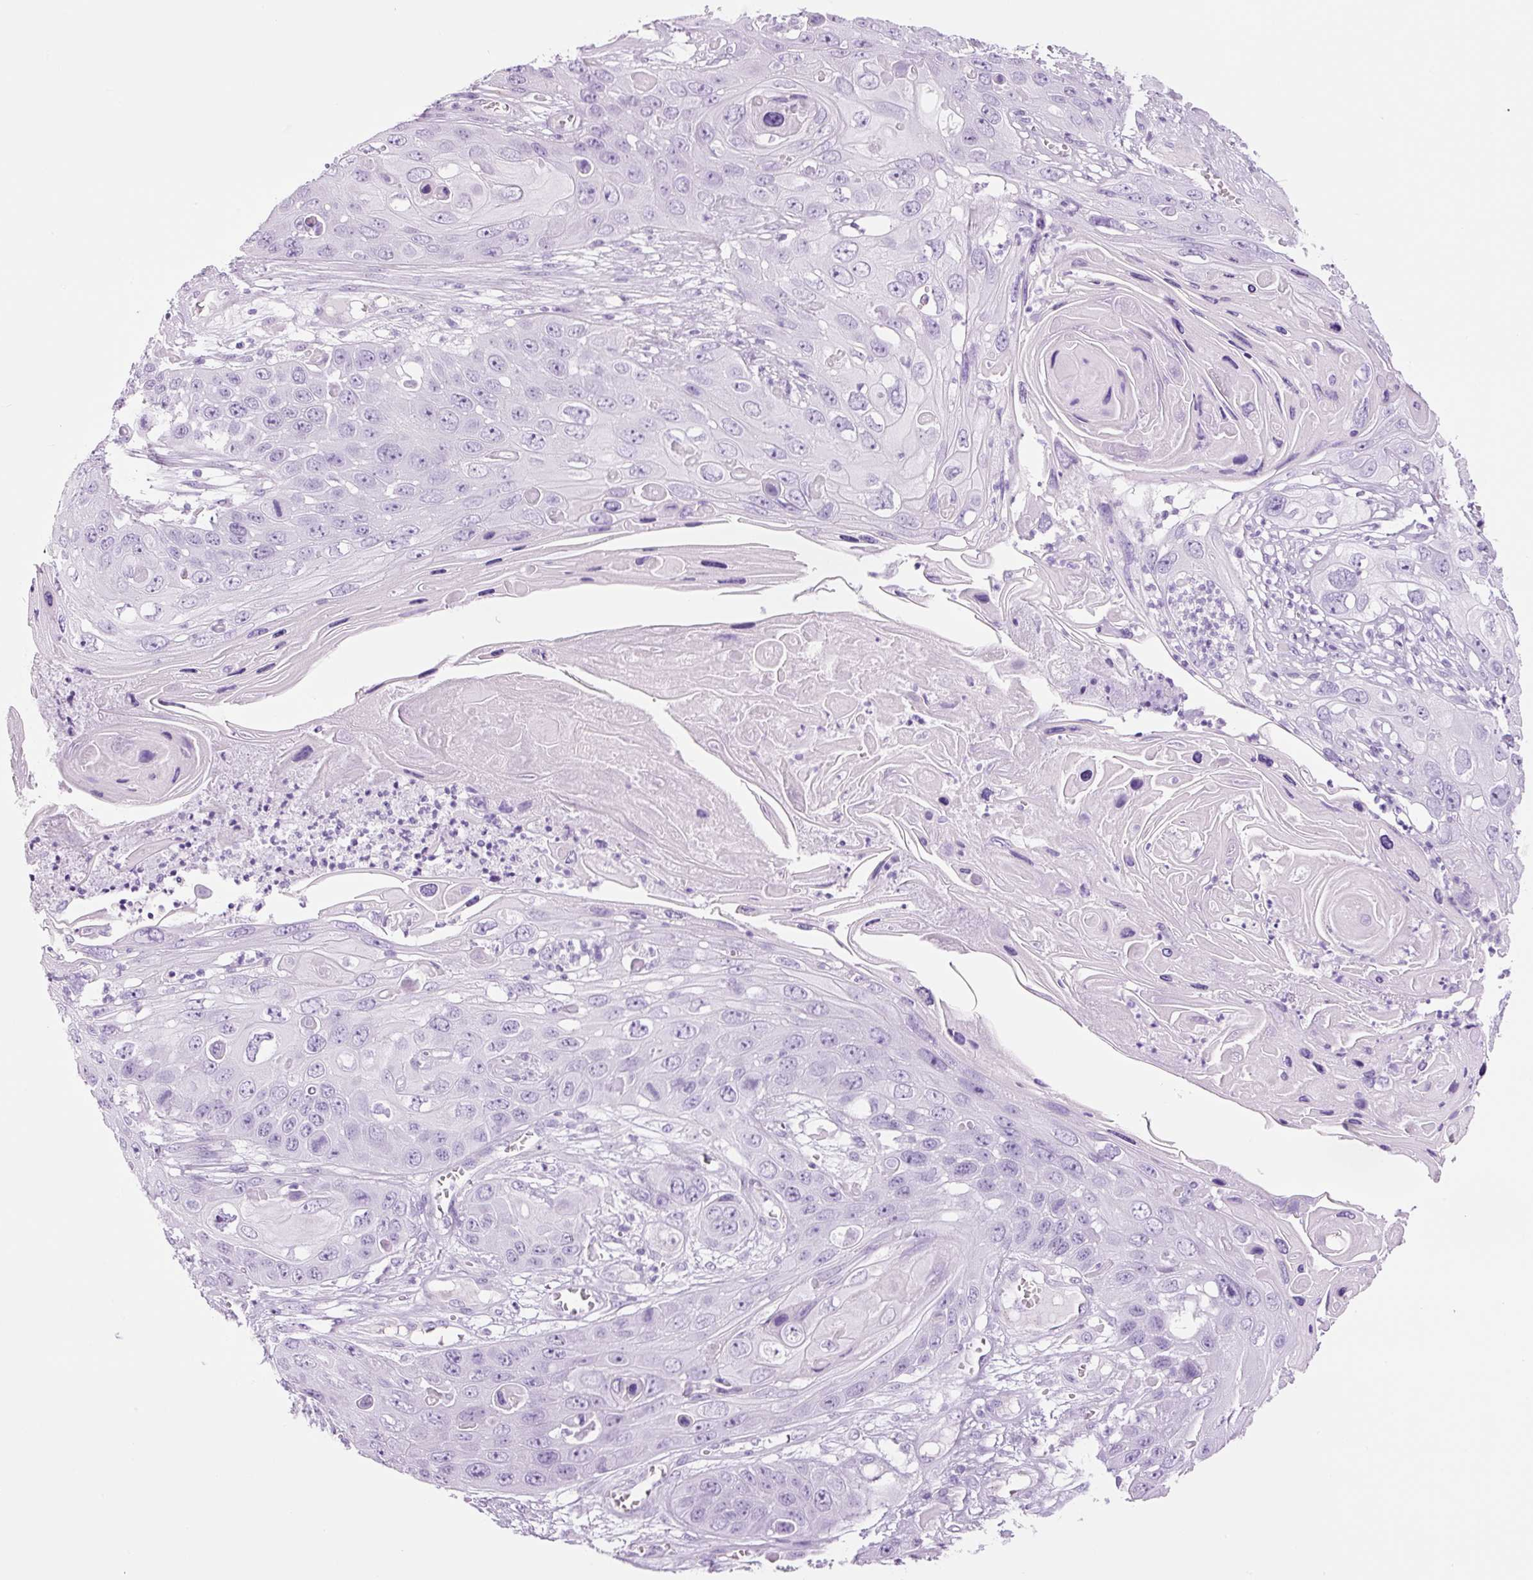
{"staining": {"intensity": "negative", "quantity": "none", "location": "none"}, "tissue": "skin cancer", "cell_type": "Tumor cells", "image_type": "cancer", "snomed": [{"axis": "morphology", "description": "Squamous cell carcinoma, NOS"}, {"axis": "topography", "description": "Skin"}], "caption": "Squamous cell carcinoma (skin) was stained to show a protein in brown. There is no significant positivity in tumor cells.", "gene": "ADSS1", "patient": {"sex": "male", "age": 55}}